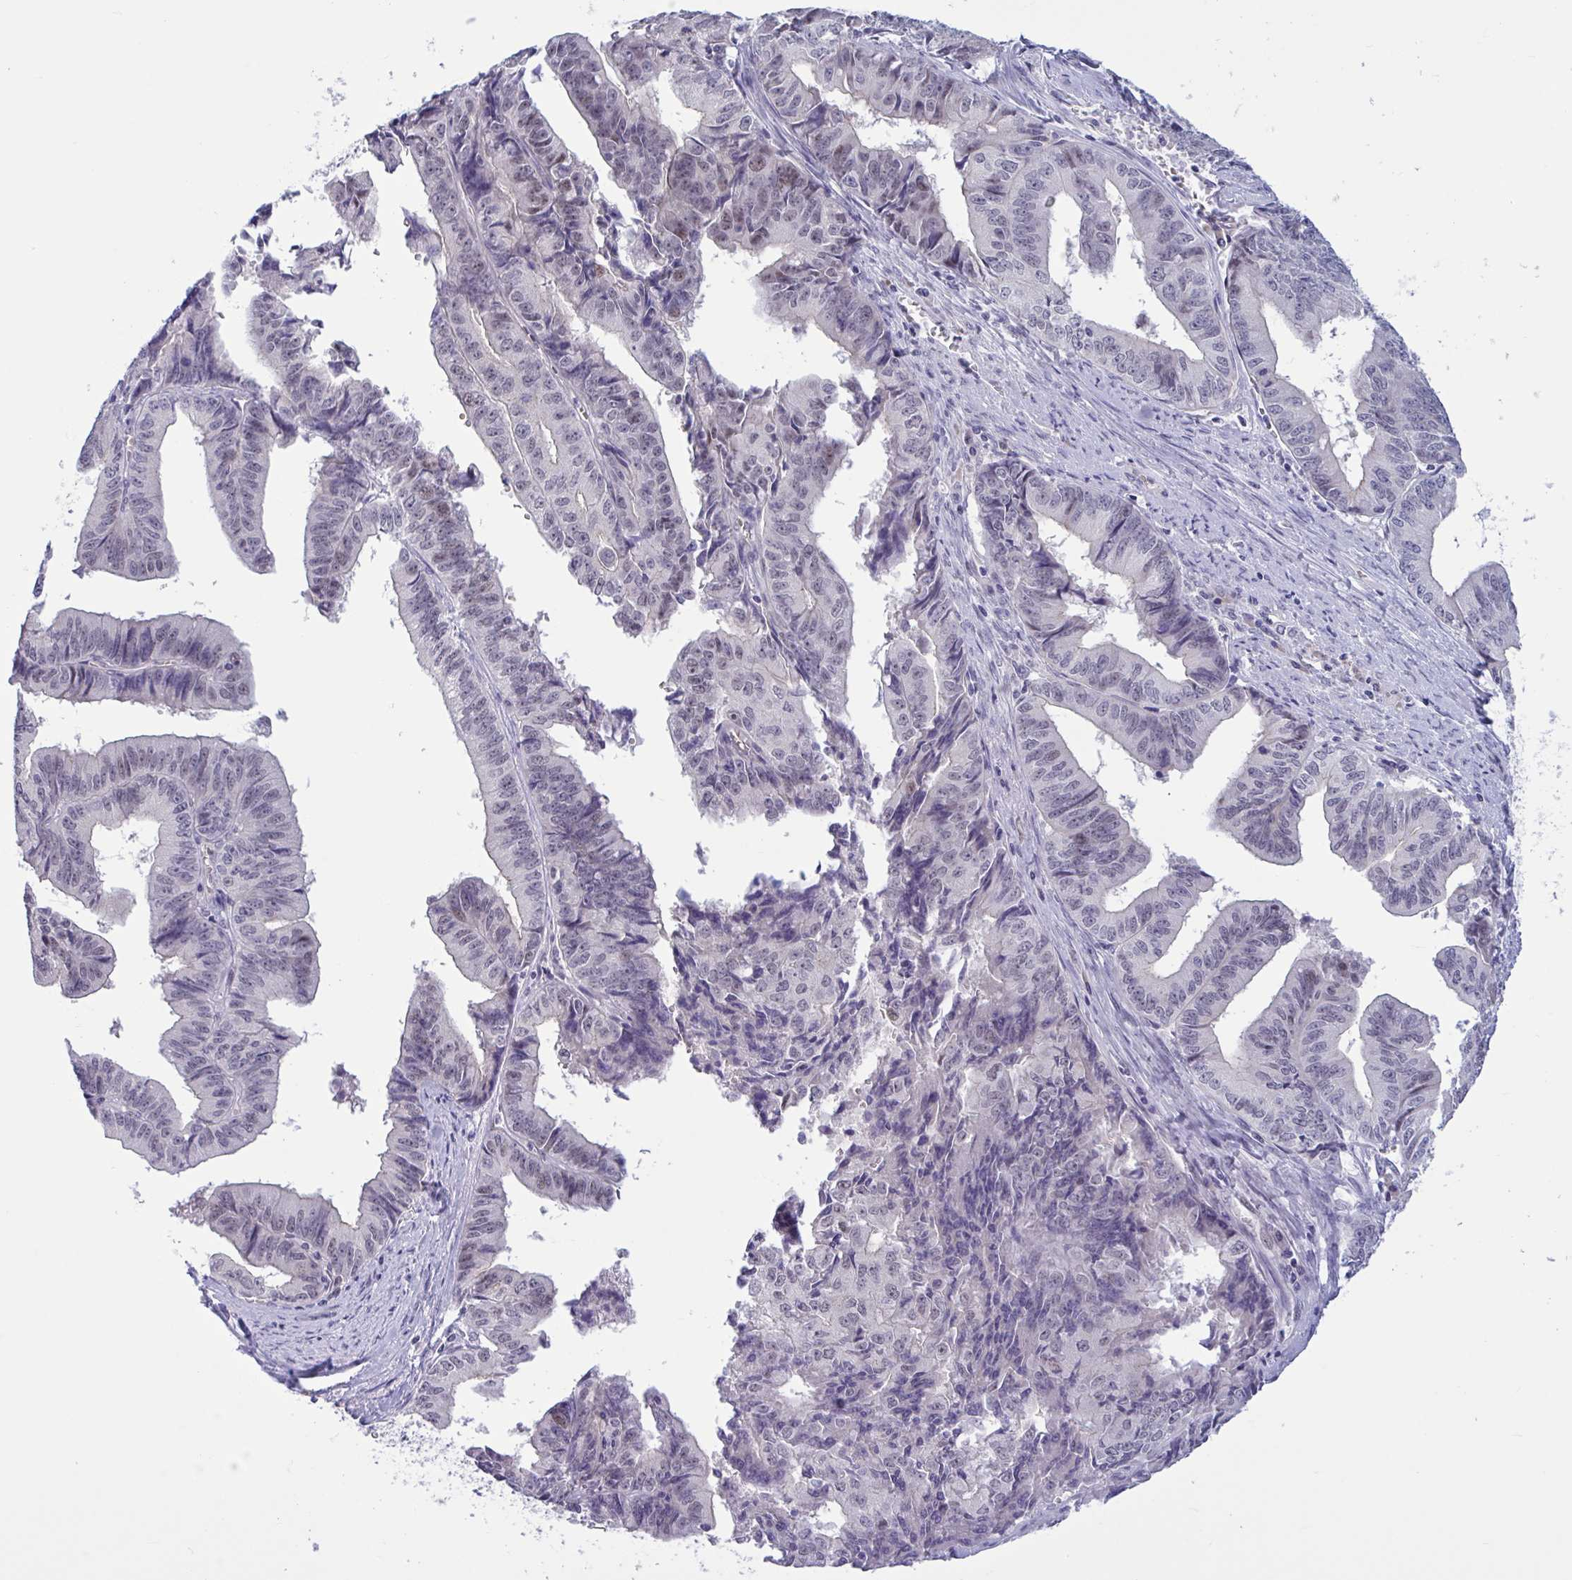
{"staining": {"intensity": "negative", "quantity": "none", "location": "none"}, "tissue": "endometrial cancer", "cell_type": "Tumor cells", "image_type": "cancer", "snomed": [{"axis": "morphology", "description": "Adenocarcinoma, NOS"}, {"axis": "topography", "description": "Endometrium"}], "caption": "DAB immunohistochemical staining of human endometrial cancer displays no significant staining in tumor cells.", "gene": "CNGB3", "patient": {"sex": "female", "age": 65}}